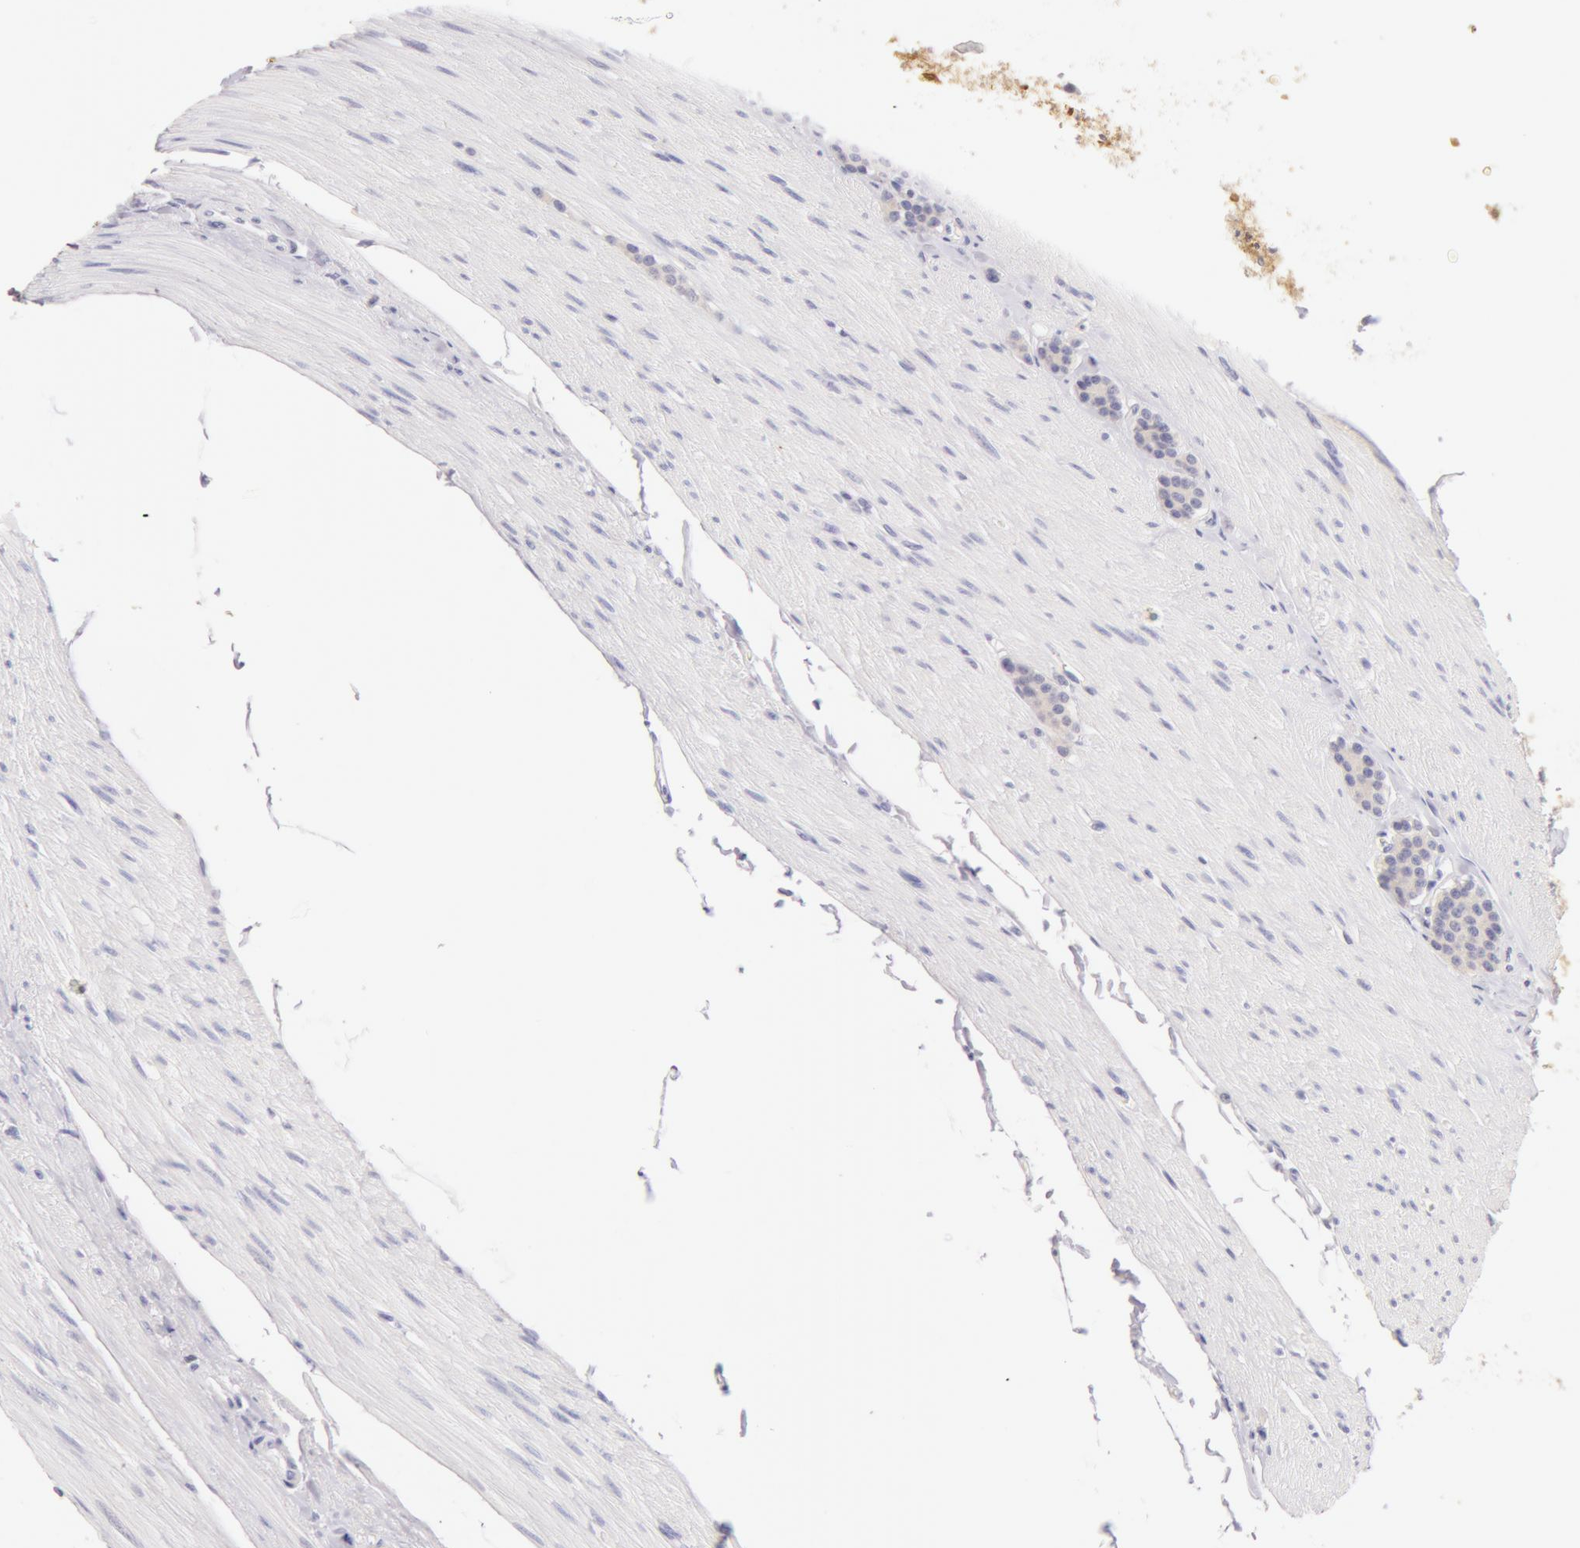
{"staining": {"intensity": "negative", "quantity": "none", "location": "none"}, "tissue": "carcinoid", "cell_type": "Tumor cells", "image_type": "cancer", "snomed": [{"axis": "morphology", "description": "Carcinoid, malignant, NOS"}, {"axis": "topography", "description": "Small intestine"}], "caption": "Immunohistochemistry micrograph of neoplastic tissue: human carcinoid (malignant) stained with DAB (3,3'-diaminobenzidine) demonstrates no significant protein staining in tumor cells.", "gene": "AHSG", "patient": {"sex": "male", "age": 60}}